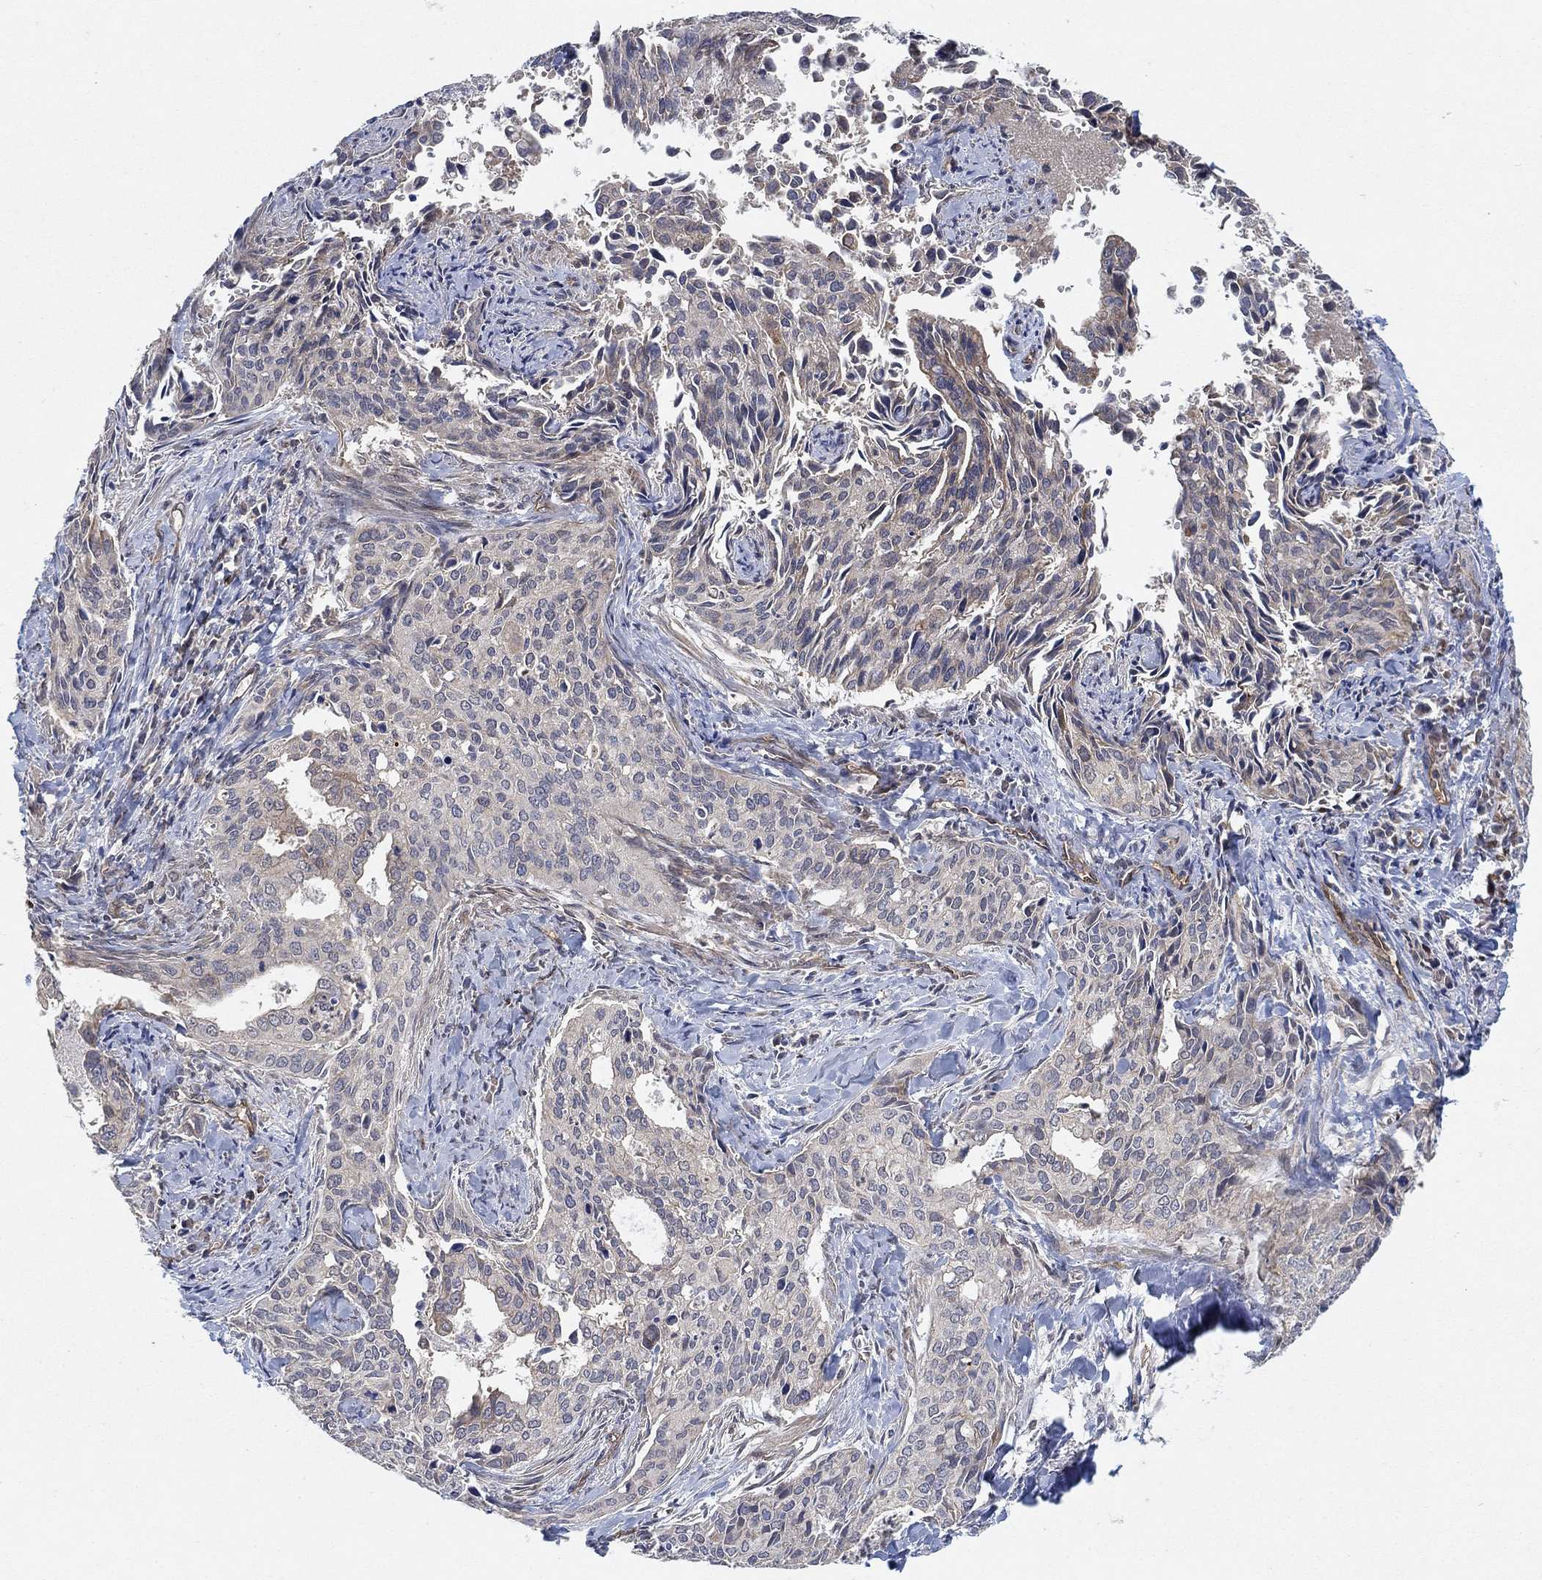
{"staining": {"intensity": "negative", "quantity": "none", "location": "none"}, "tissue": "cervical cancer", "cell_type": "Tumor cells", "image_type": "cancer", "snomed": [{"axis": "morphology", "description": "Squamous cell carcinoma, NOS"}, {"axis": "topography", "description": "Cervix"}], "caption": "IHC photomicrograph of human cervical cancer (squamous cell carcinoma) stained for a protein (brown), which demonstrates no expression in tumor cells.", "gene": "MCUR1", "patient": {"sex": "female", "age": 29}}